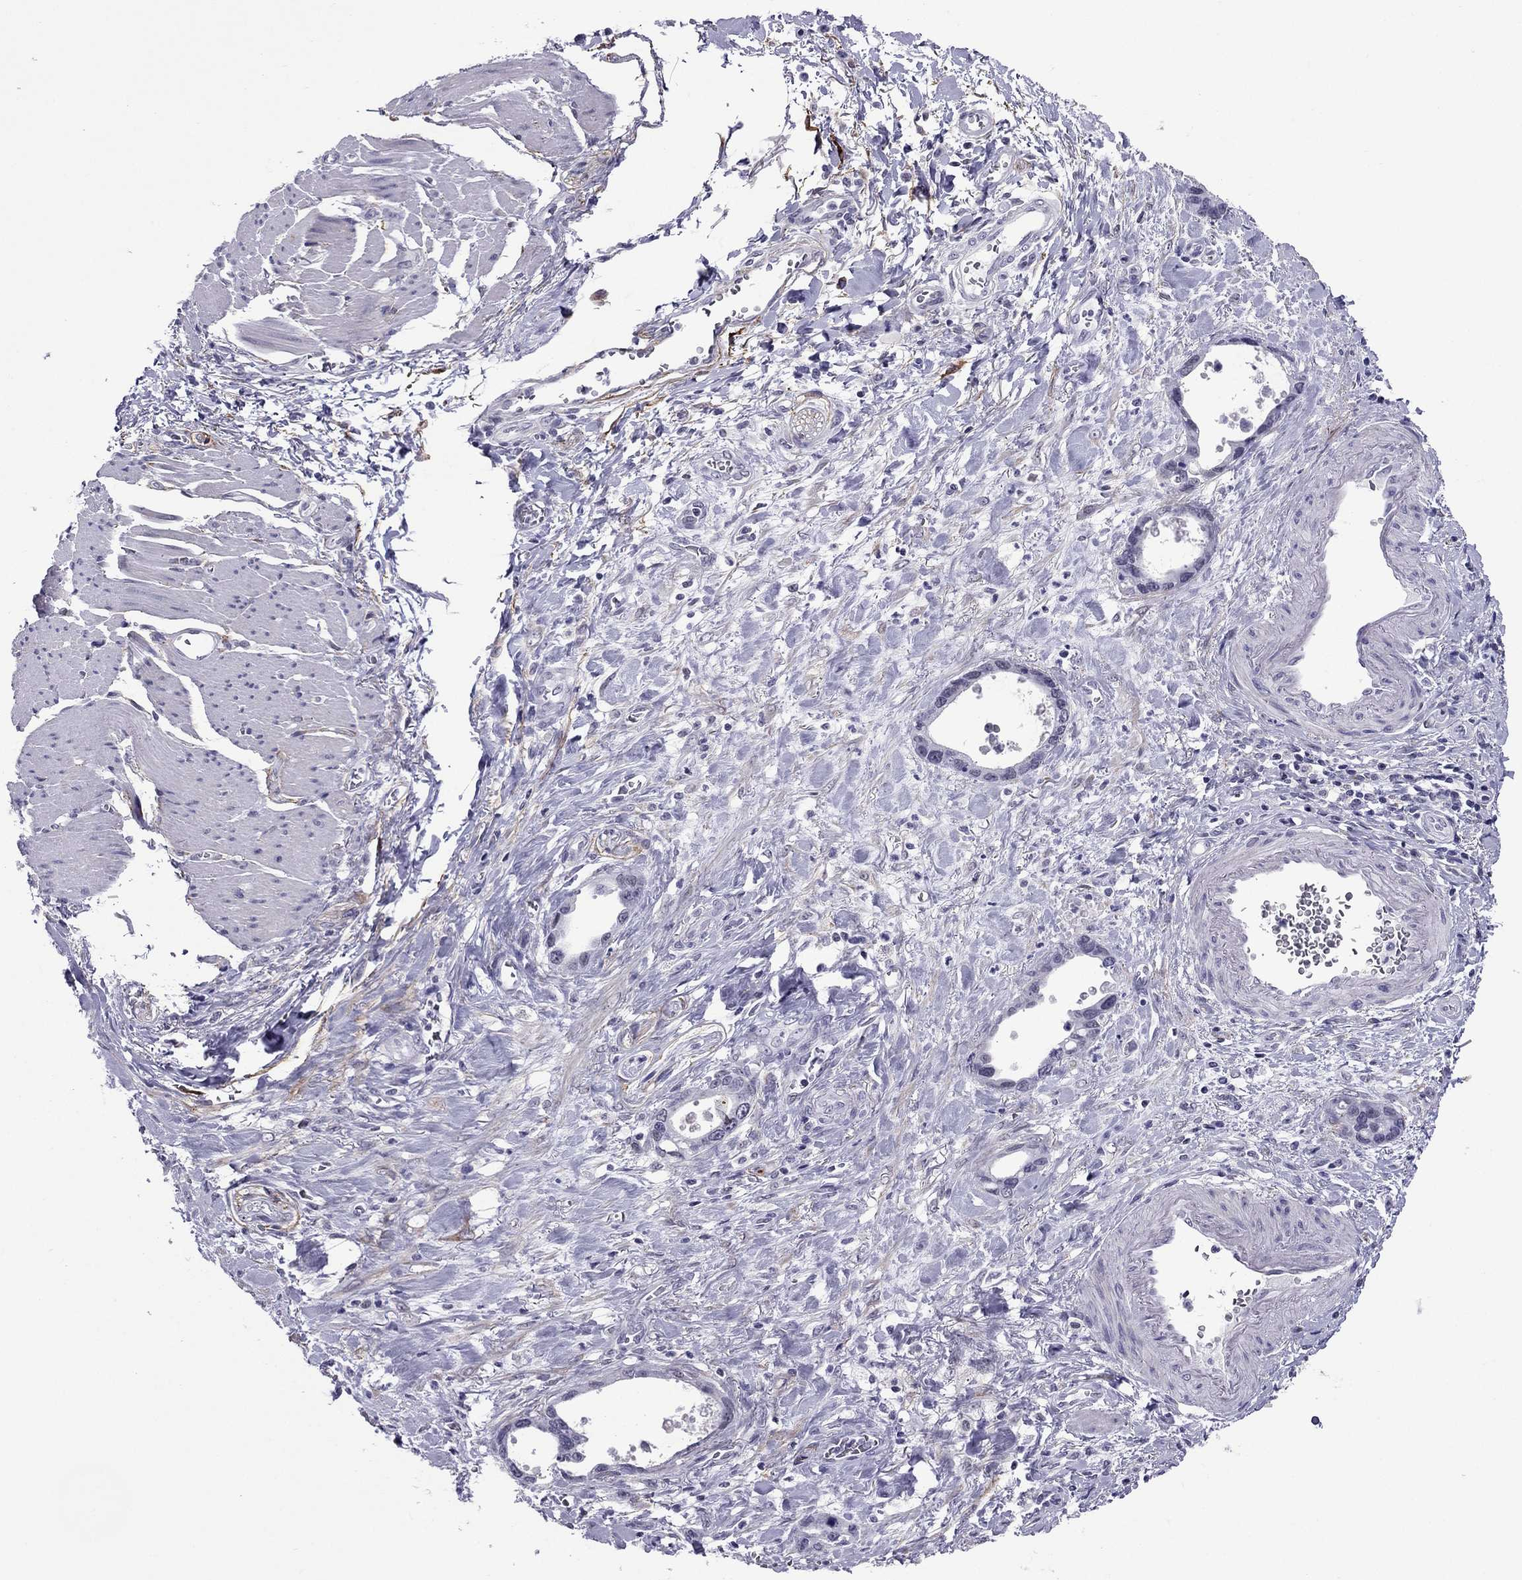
{"staining": {"intensity": "negative", "quantity": "none", "location": "none"}, "tissue": "stomach cancer", "cell_type": "Tumor cells", "image_type": "cancer", "snomed": [{"axis": "morphology", "description": "Normal tissue, NOS"}, {"axis": "morphology", "description": "Adenocarcinoma, NOS"}, {"axis": "topography", "description": "Esophagus"}, {"axis": "topography", "description": "Stomach, upper"}], "caption": "DAB (3,3'-diaminobenzidine) immunohistochemical staining of stomach cancer (adenocarcinoma) demonstrates no significant staining in tumor cells.", "gene": "ZNF646", "patient": {"sex": "male", "age": 74}}